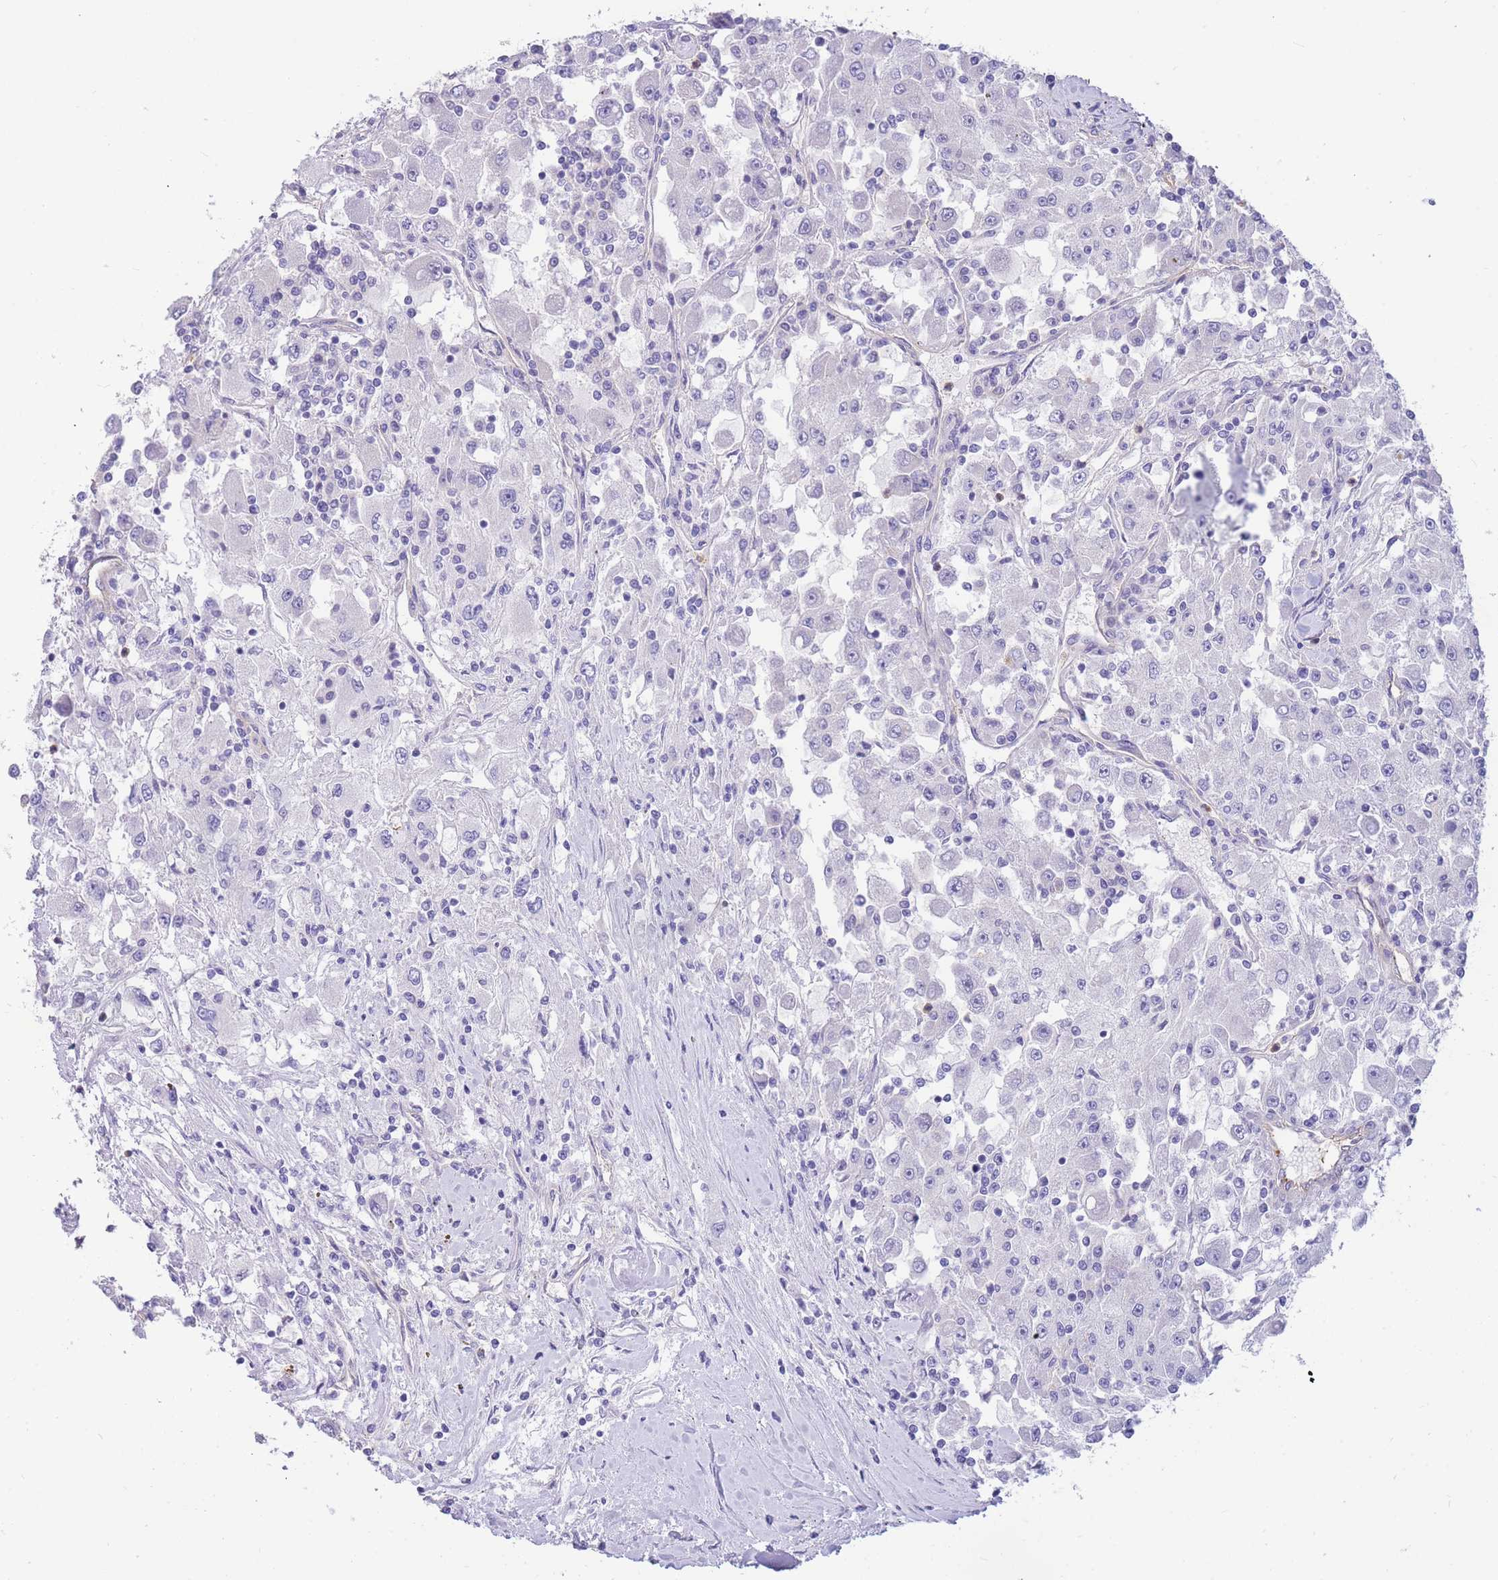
{"staining": {"intensity": "negative", "quantity": "none", "location": "none"}, "tissue": "renal cancer", "cell_type": "Tumor cells", "image_type": "cancer", "snomed": [{"axis": "morphology", "description": "Adenocarcinoma, NOS"}, {"axis": "topography", "description": "Kidney"}], "caption": "Immunohistochemistry (IHC) image of renal adenocarcinoma stained for a protein (brown), which exhibits no positivity in tumor cells. (Stains: DAB (3,3'-diaminobenzidine) IHC with hematoxylin counter stain, Microscopy: brightfield microscopy at high magnification).", "gene": "SULT1A1", "patient": {"sex": "female", "age": 67}}